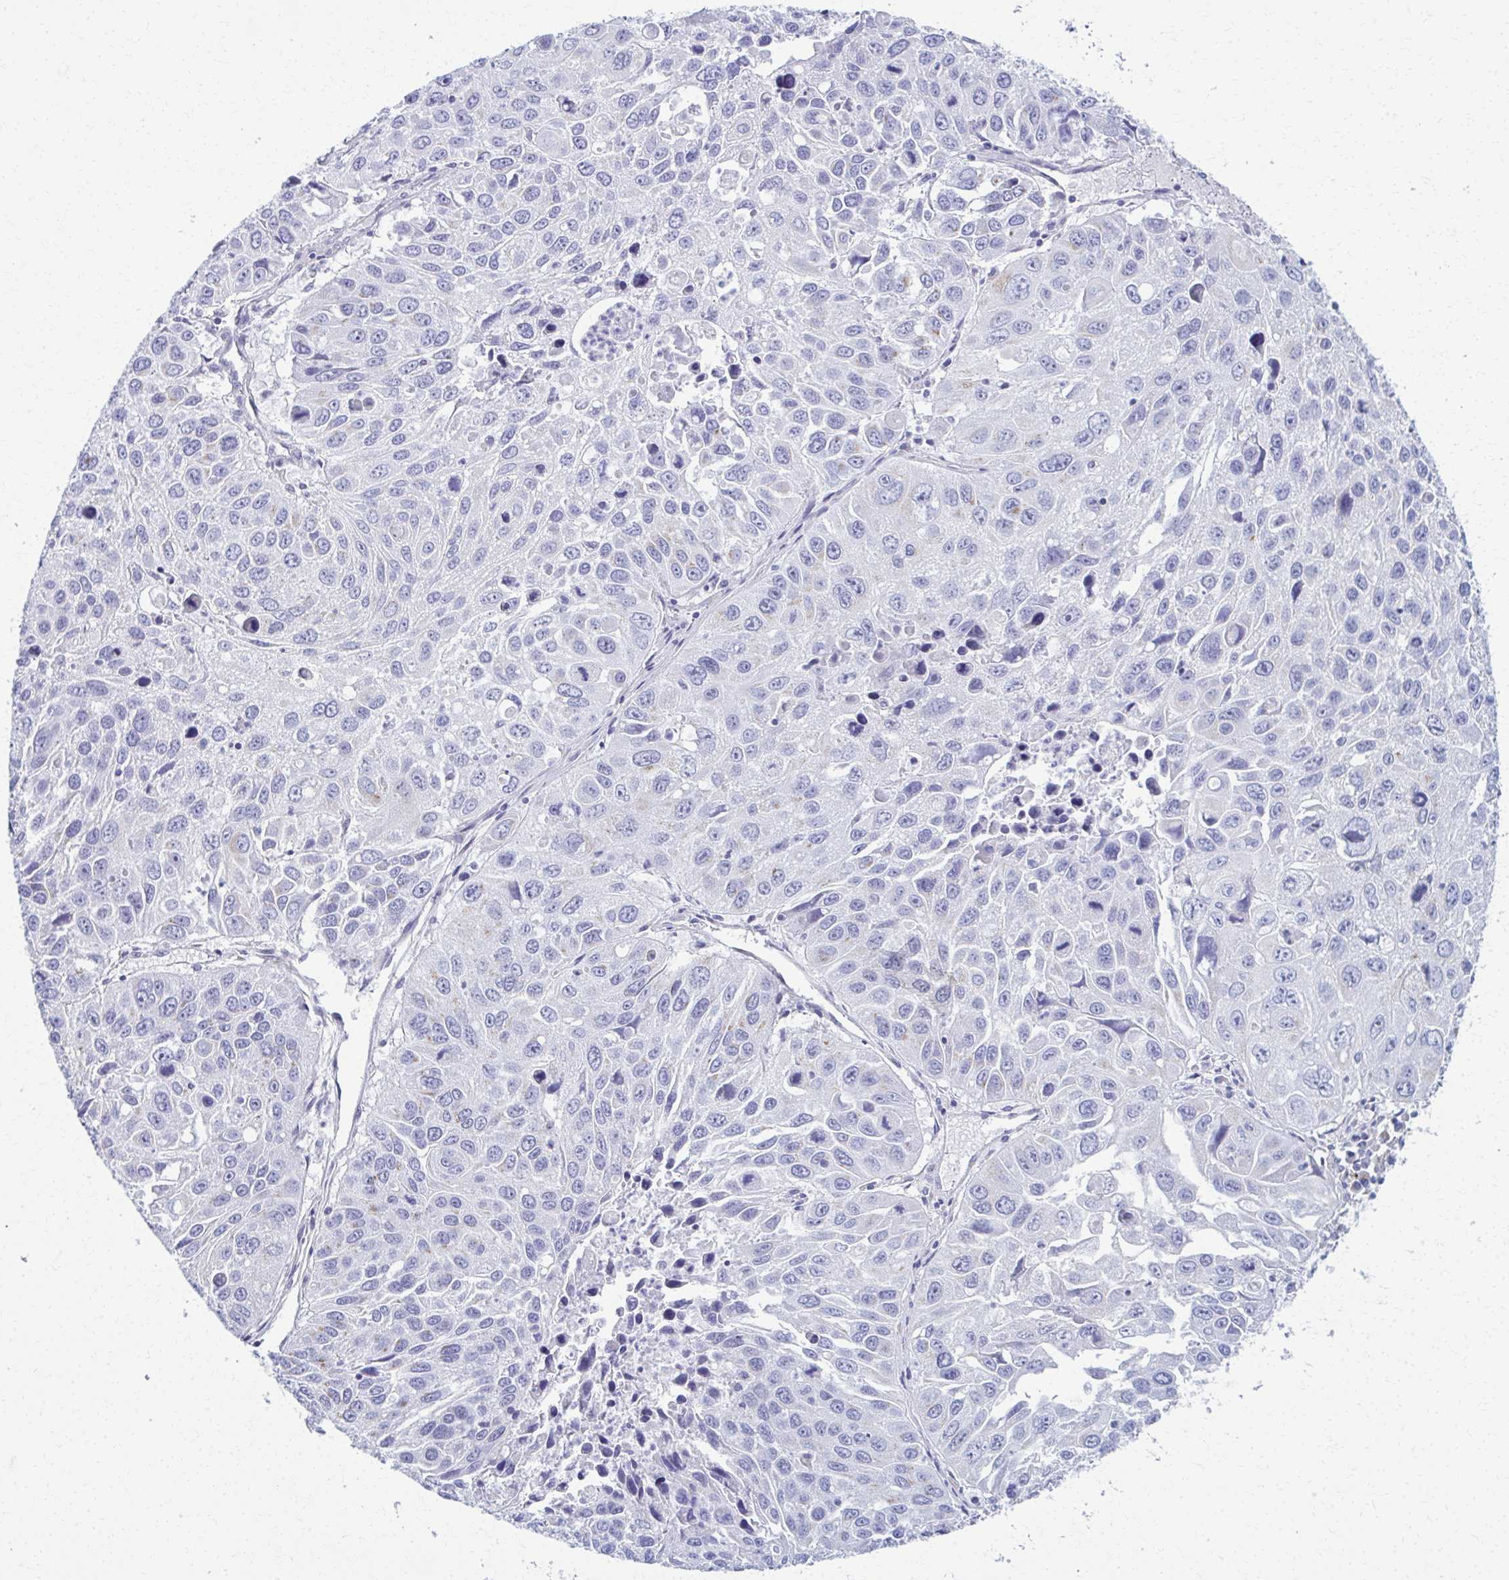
{"staining": {"intensity": "negative", "quantity": "none", "location": "none"}, "tissue": "lung cancer", "cell_type": "Tumor cells", "image_type": "cancer", "snomed": [{"axis": "morphology", "description": "Squamous cell carcinoma, NOS"}, {"axis": "topography", "description": "Lung"}], "caption": "DAB immunohistochemical staining of human lung squamous cell carcinoma displays no significant positivity in tumor cells.", "gene": "SCLY", "patient": {"sex": "female", "age": 61}}